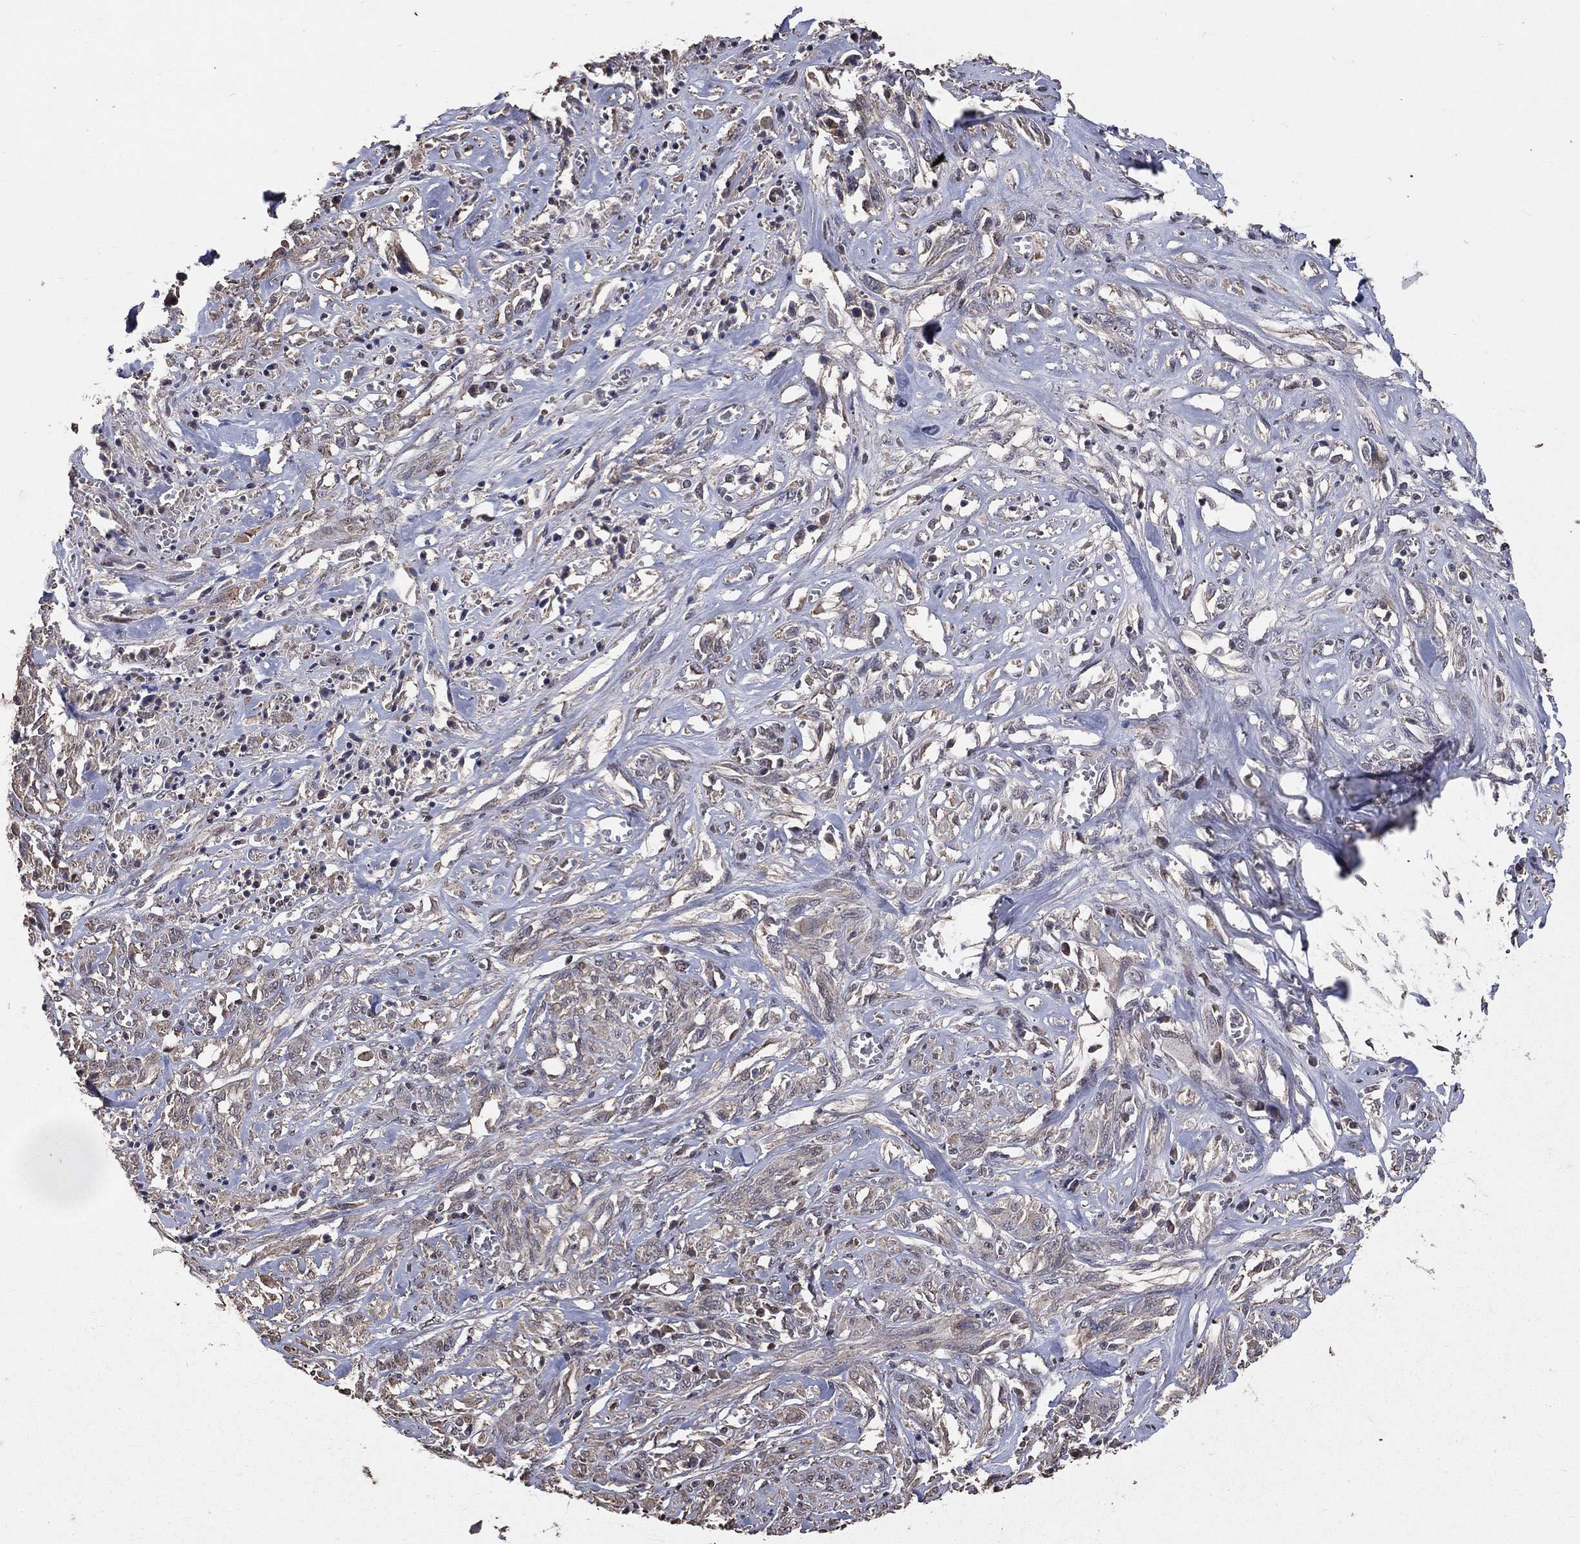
{"staining": {"intensity": "negative", "quantity": "none", "location": "none"}, "tissue": "melanoma", "cell_type": "Tumor cells", "image_type": "cancer", "snomed": [{"axis": "morphology", "description": "Malignant melanoma, NOS"}, {"axis": "topography", "description": "Skin"}], "caption": "There is no significant staining in tumor cells of melanoma.", "gene": "LY6K", "patient": {"sex": "female", "age": 91}}